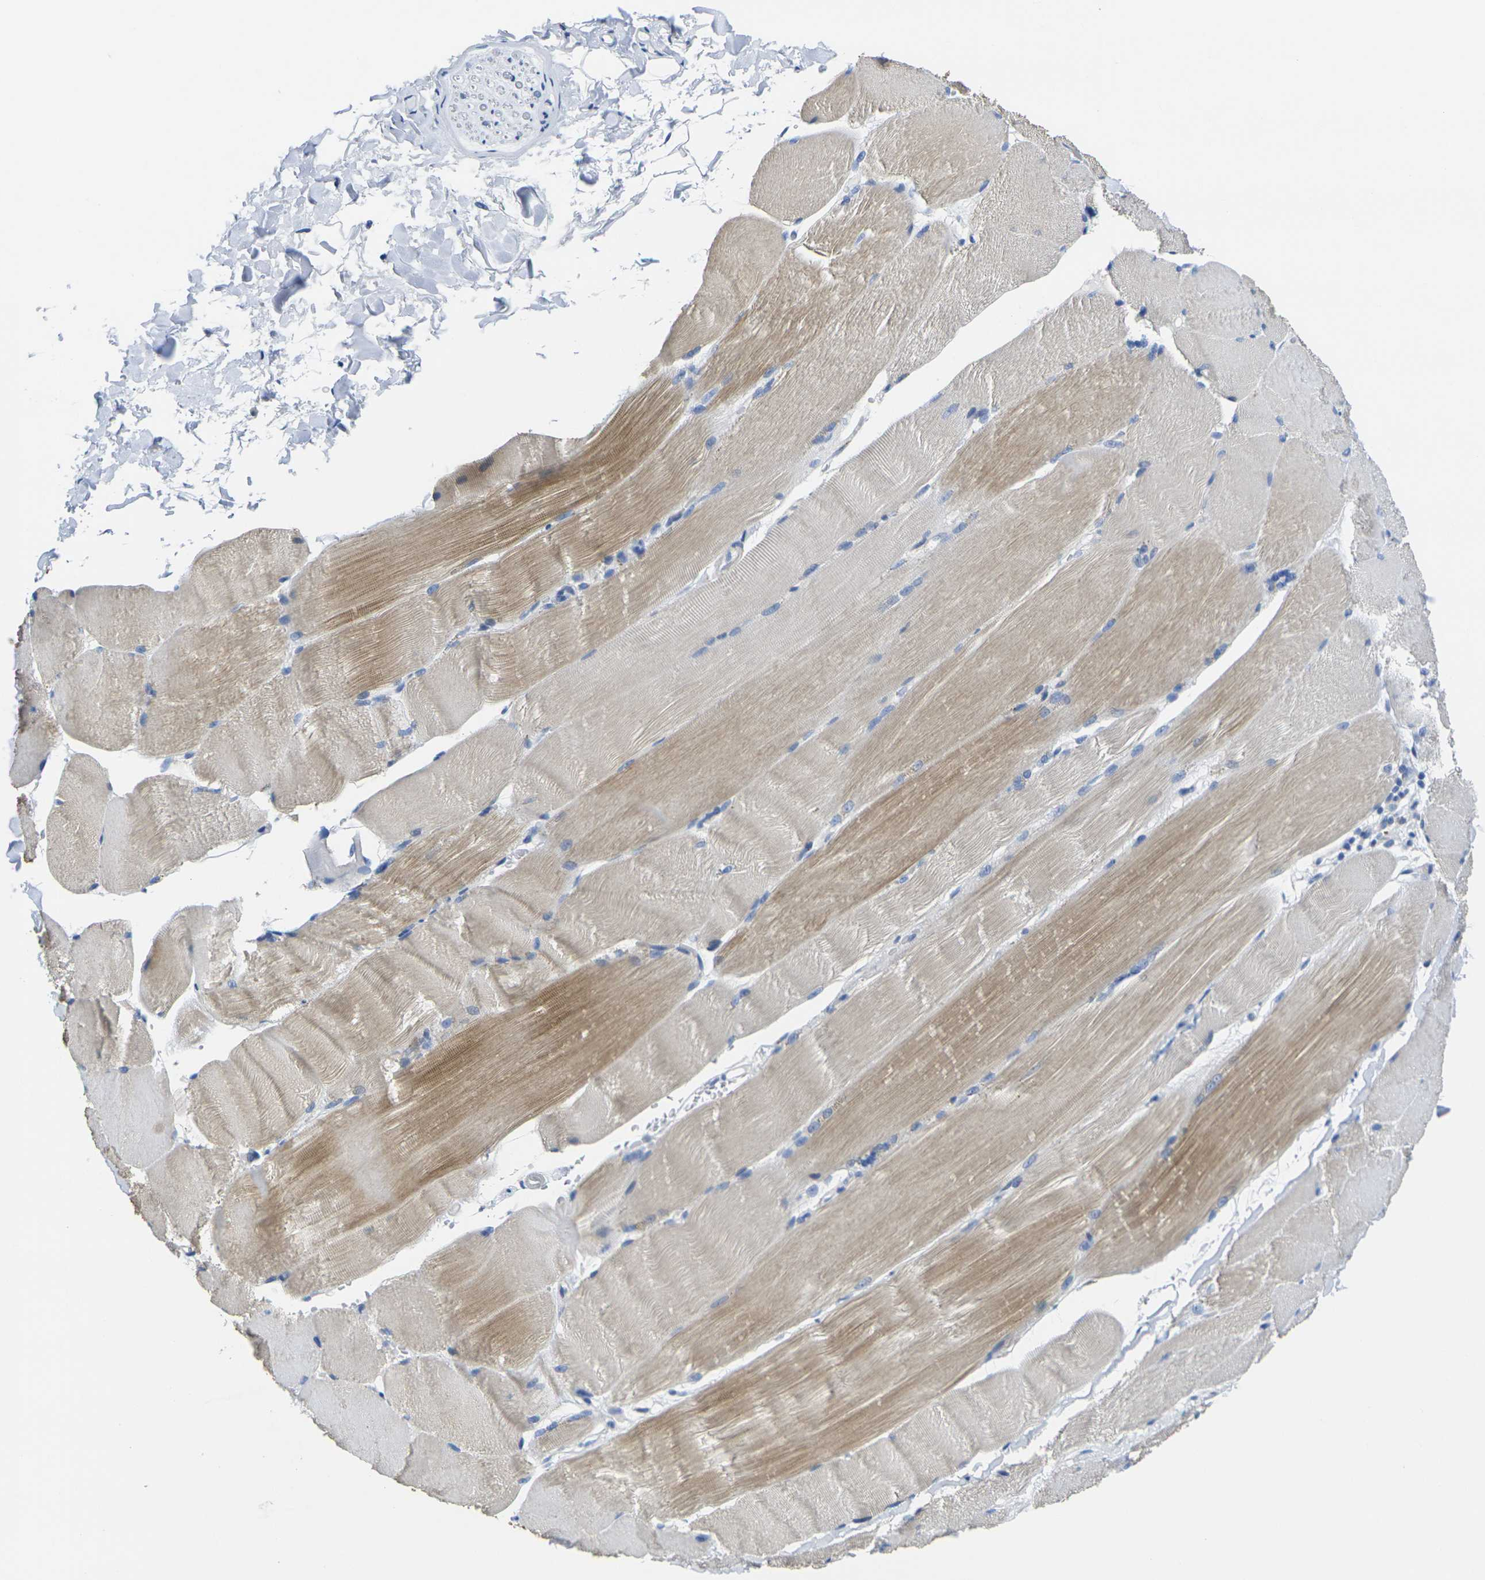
{"staining": {"intensity": "moderate", "quantity": "25%-75%", "location": "cytoplasmic/membranous"}, "tissue": "skeletal muscle", "cell_type": "Myocytes", "image_type": "normal", "snomed": [{"axis": "morphology", "description": "Normal tissue, NOS"}, {"axis": "topography", "description": "Skin"}, {"axis": "topography", "description": "Skeletal muscle"}], "caption": "Moderate cytoplasmic/membranous protein staining is identified in approximately 25%-75% of myocytes in skeletal muscle. The protein is shown in brown color, while the nuclei are stained blue.", "gene": "CRK", "patient": {"sex": "male", "age": 83}}